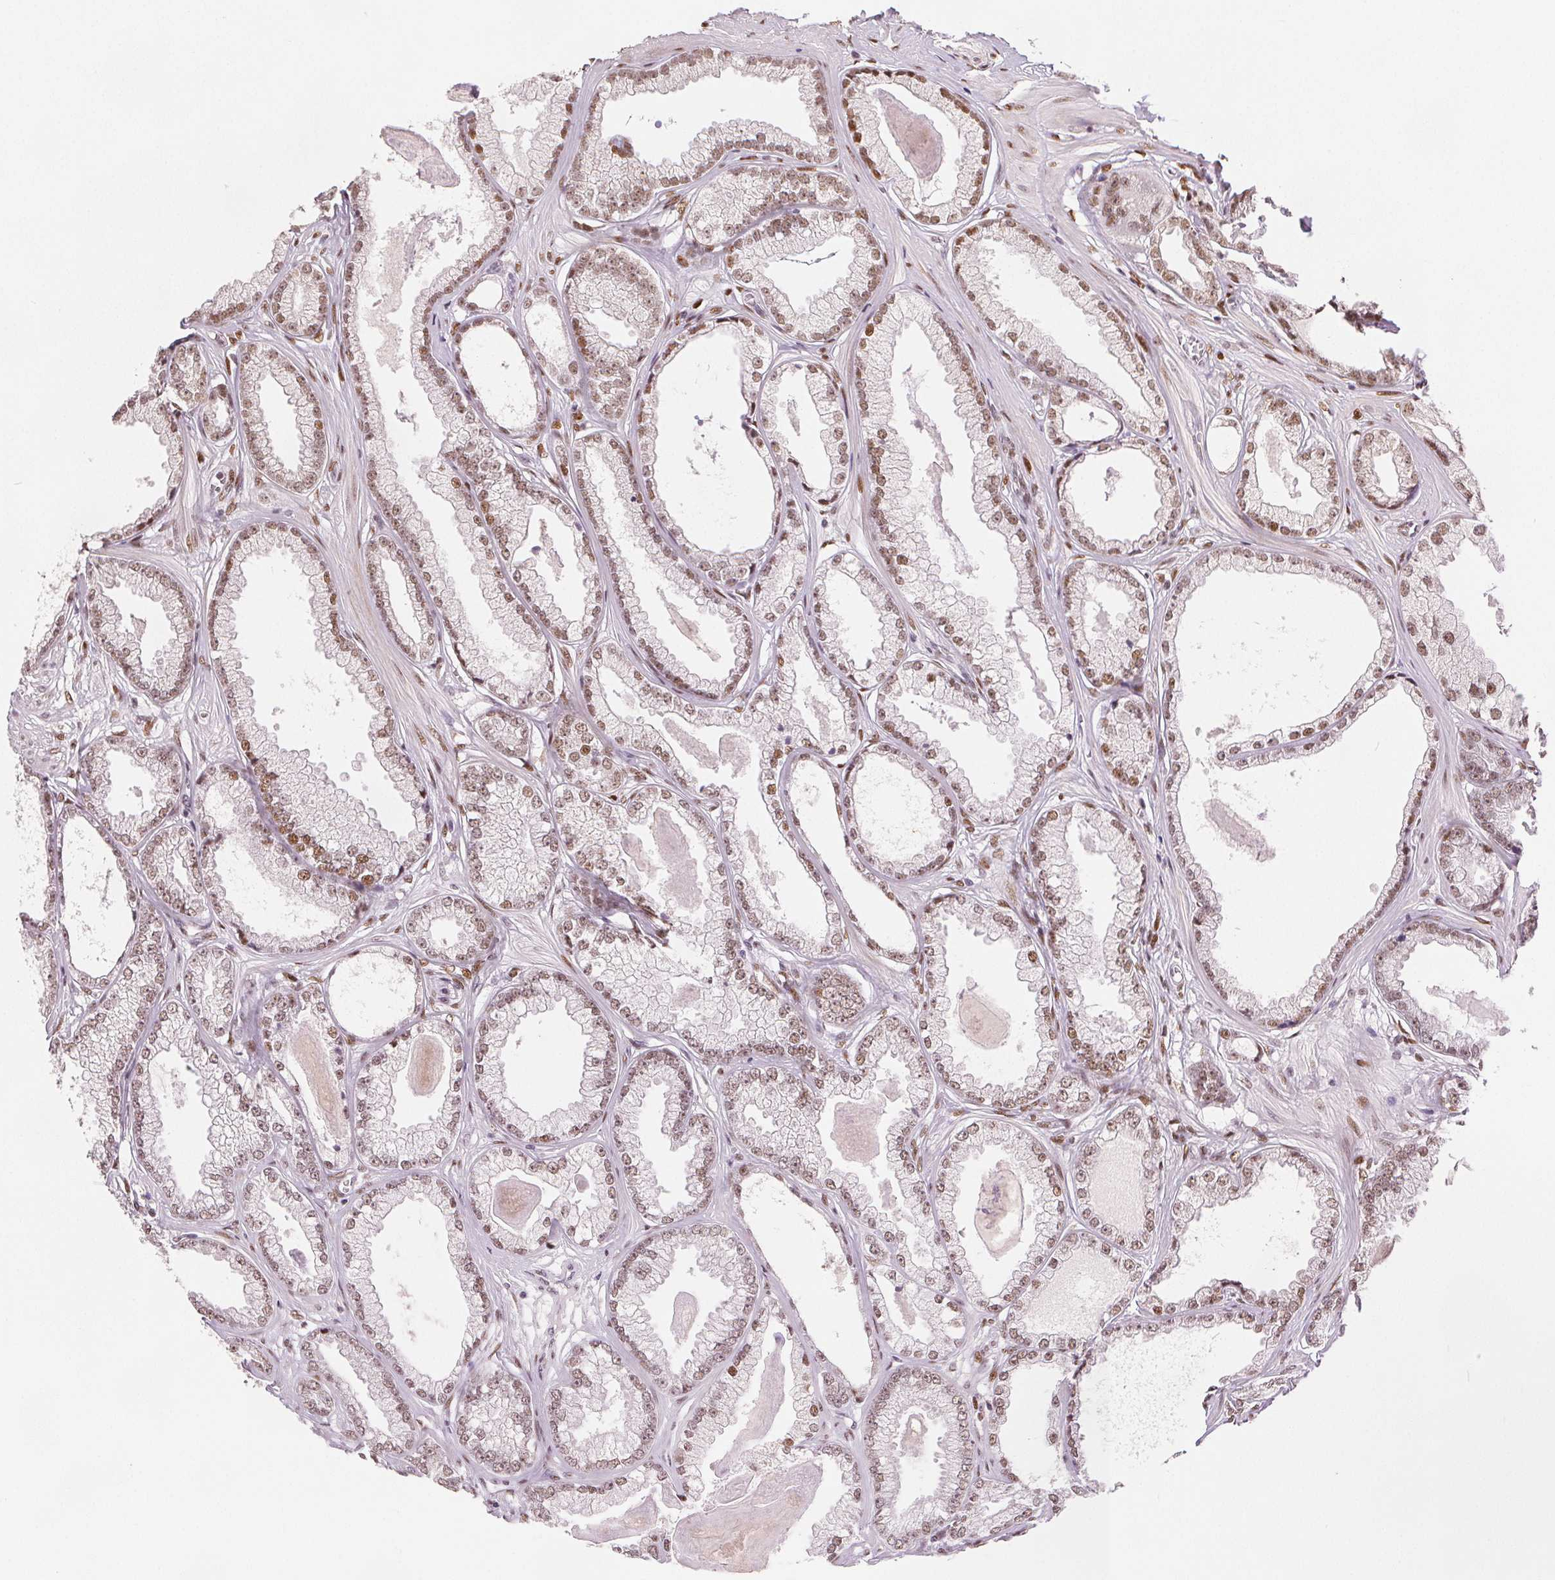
{"staining": {"intensity": "moderate", "quantity": ">75%", "location": "nuclear"}, "tissue": "prostate cancer", "cell_type": "Tumor cells", "image_type": "cancer", "snomed": [{"axis": "morphology", "description": "Adenocarcinoma, Low grade"}, {"axis": "topography", "description": "Prostate"}], "caption": "High-magnification brightfield microscopy of prostate low-grade adenocarcinoma stained with DAB (3,3'-diaminobenzidine) (brown) and counterstained with hematoxylin (blue). tumor cells exhibit moderate nuclear expression is appreciated in about>75% of cells. (DAB (3,3'-diaminobenzidine) IHC with brightfield microscopy, high magnification).", "gene": "ZNF703", "patient": {"sex": "male", "age": 64}}